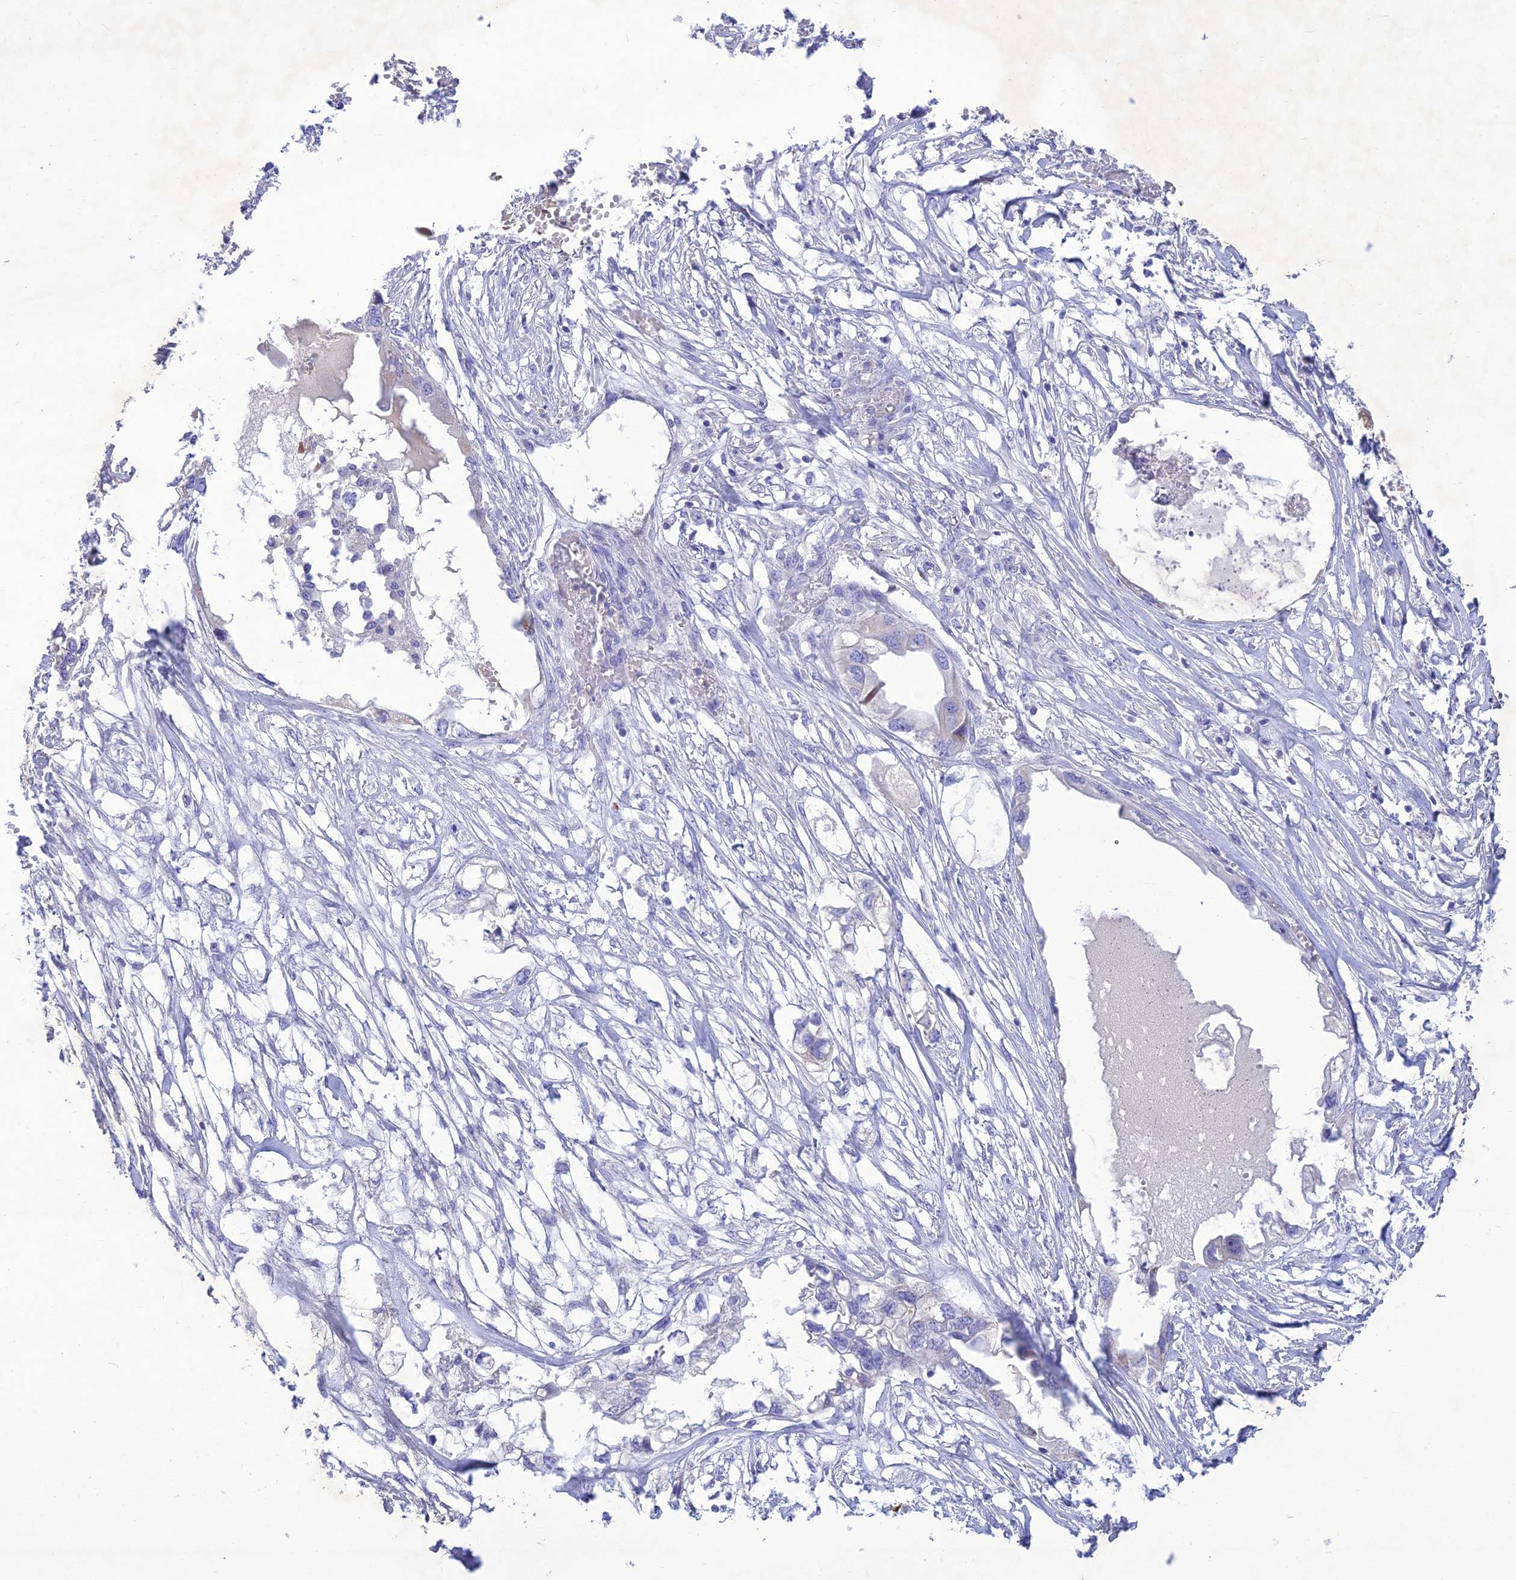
{"staining": {"intensity": "negative", "quantity": "none", "location": "none"}, "tissue": "endometrial cancer", "cell_type": "Tumor cells", "image_type": "cancer", "snomed": [{"axis": "morphology", "description": "Adenocarcinoma, NOS"}, {"axis": "morphology", "description": "Adenocarcinoma, metastatic, NOS"}, {"axis": "topography", "description": "Adipose tissue"}, {"axis": "topography", "description": "Endometrium"}], "caption": "This image is of adenocarcinoma (endometrial) stained with immunohistochemistry to label a protein in brown with the nuclei are counter-stained blue. There is no staining in tumor cells.", "gene": "SLC13A5", "patient": {"sex": "female", "age": 67}}